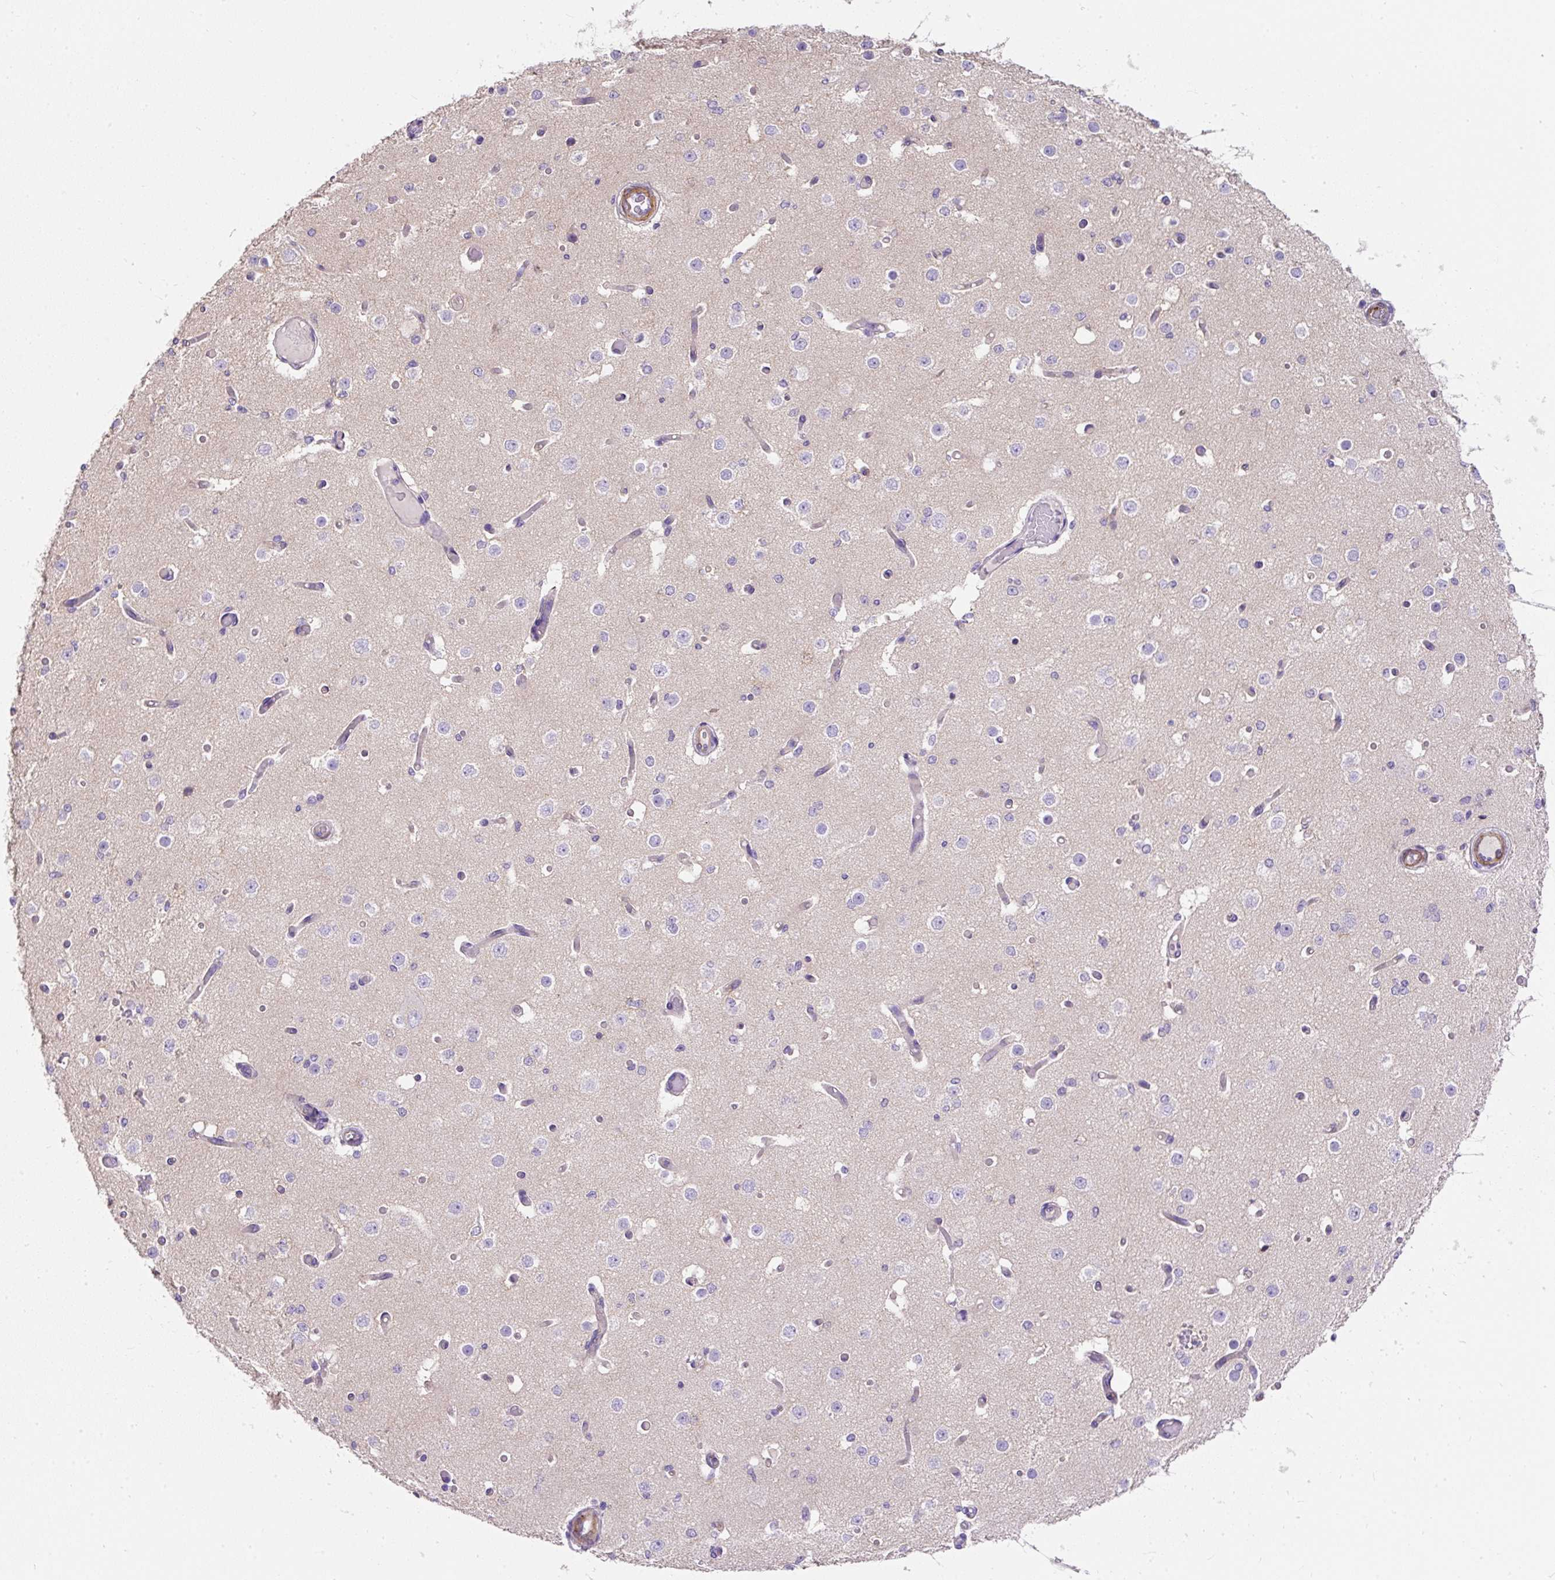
{"staining": {"intensity": "negative", "quantity": "none", "location": "none"}, "tissue": "cerebral cortex", "cell_type": "Endothelial cells", "image_type": "normal", "snomed": [{"axis": "morphology", "description": "Normal tissue, NOS"}, {"axis": "morphology", "description": "Inflammation, NOS"}, {"axis": "topography", "description": "Cerebral cortex"}], "caption": "Immunohistochemistry (IHC) micrograph of unremarkable cerebral cortex stained for a protein (brown), which shows no positivity in endothelial cells.", "gene": "SUSD5", "patient": {"sex": "male", "age": 6}}